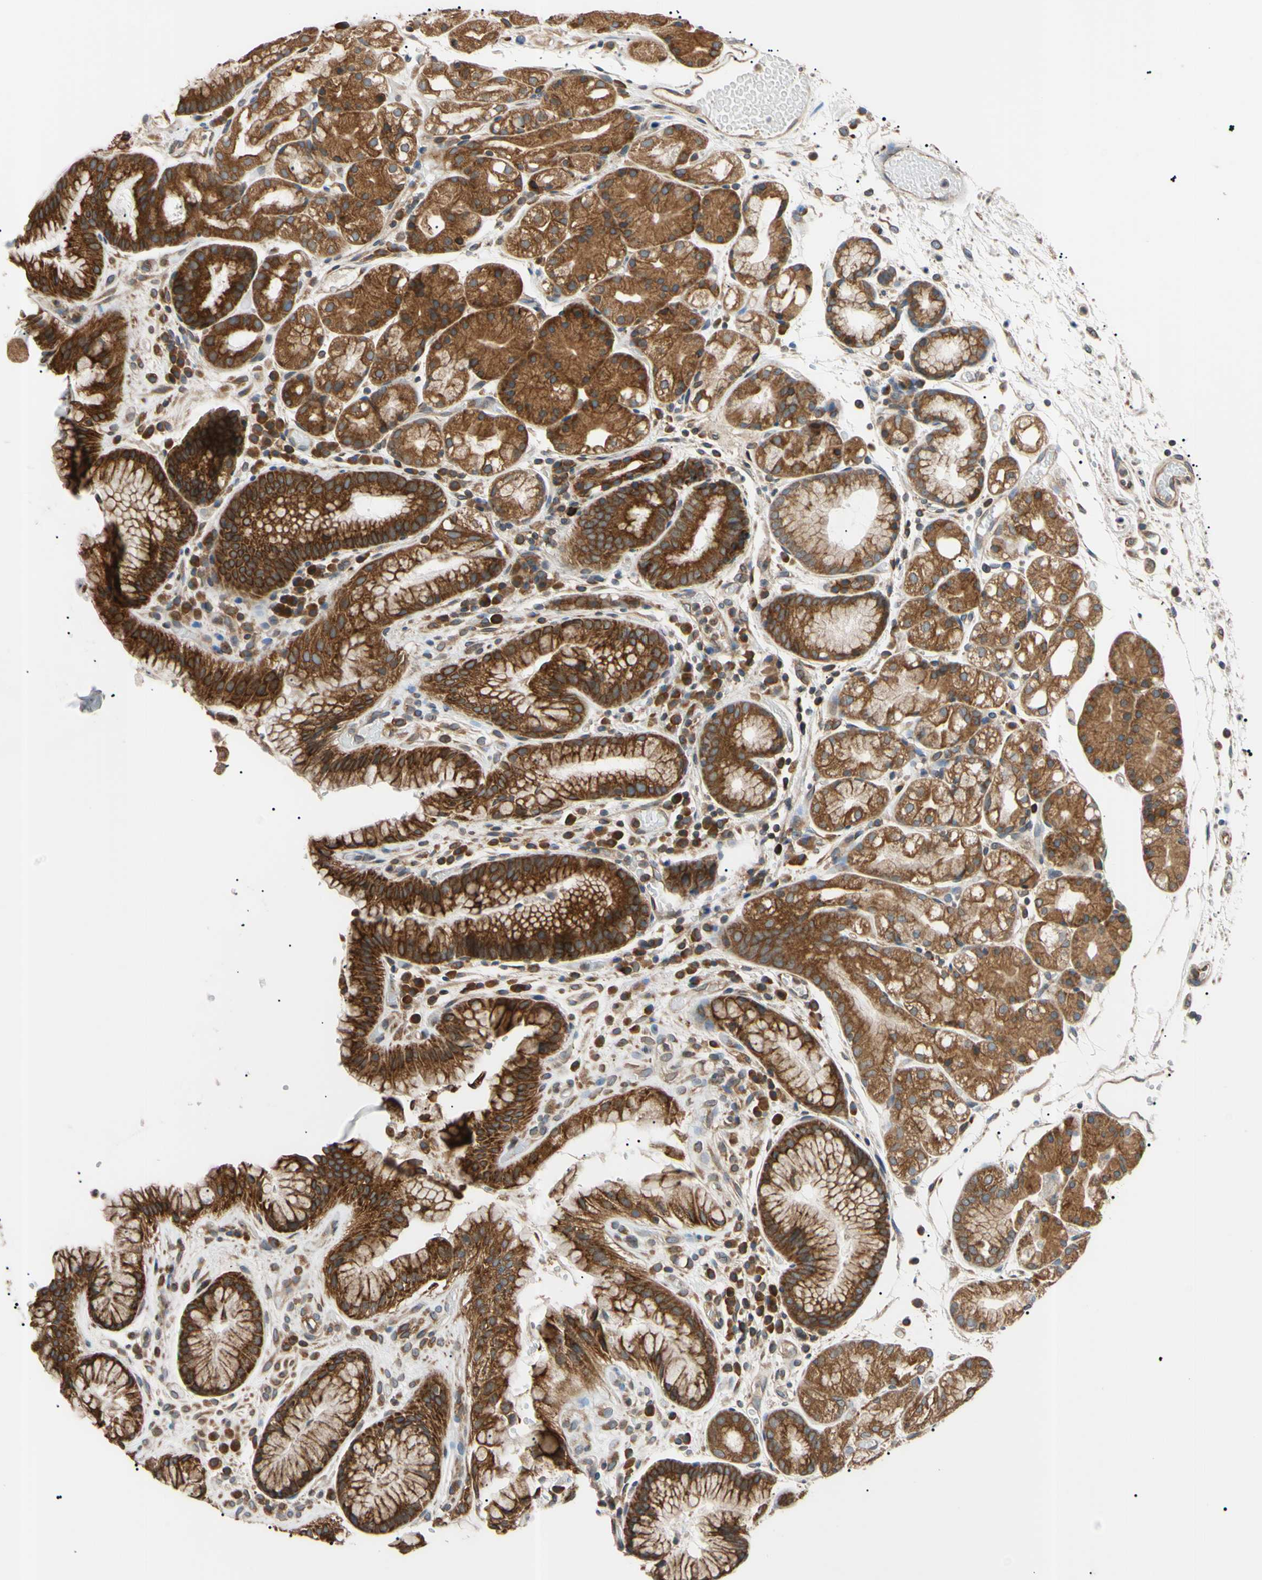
{"staining": {"intensity": "strong", "quantity": ">75%", "location": "cytoplasmic/membranous"}, "tissue": "stomach", "cell_type": "Glandular cells", "image_type": "normal", "snomed": [{"axis": "morphology", "description": "Normal tissue, NOS"}, {"axis": "topography", "description": "Stomach, upper"}], "caption": "IHC of normal human stomach displays high levels of strong cytoplasmic/membranous expression in approximately >75% of glandular cells.", "gene": "VAPA", "patient": {"sex": "male", "age": 72}}